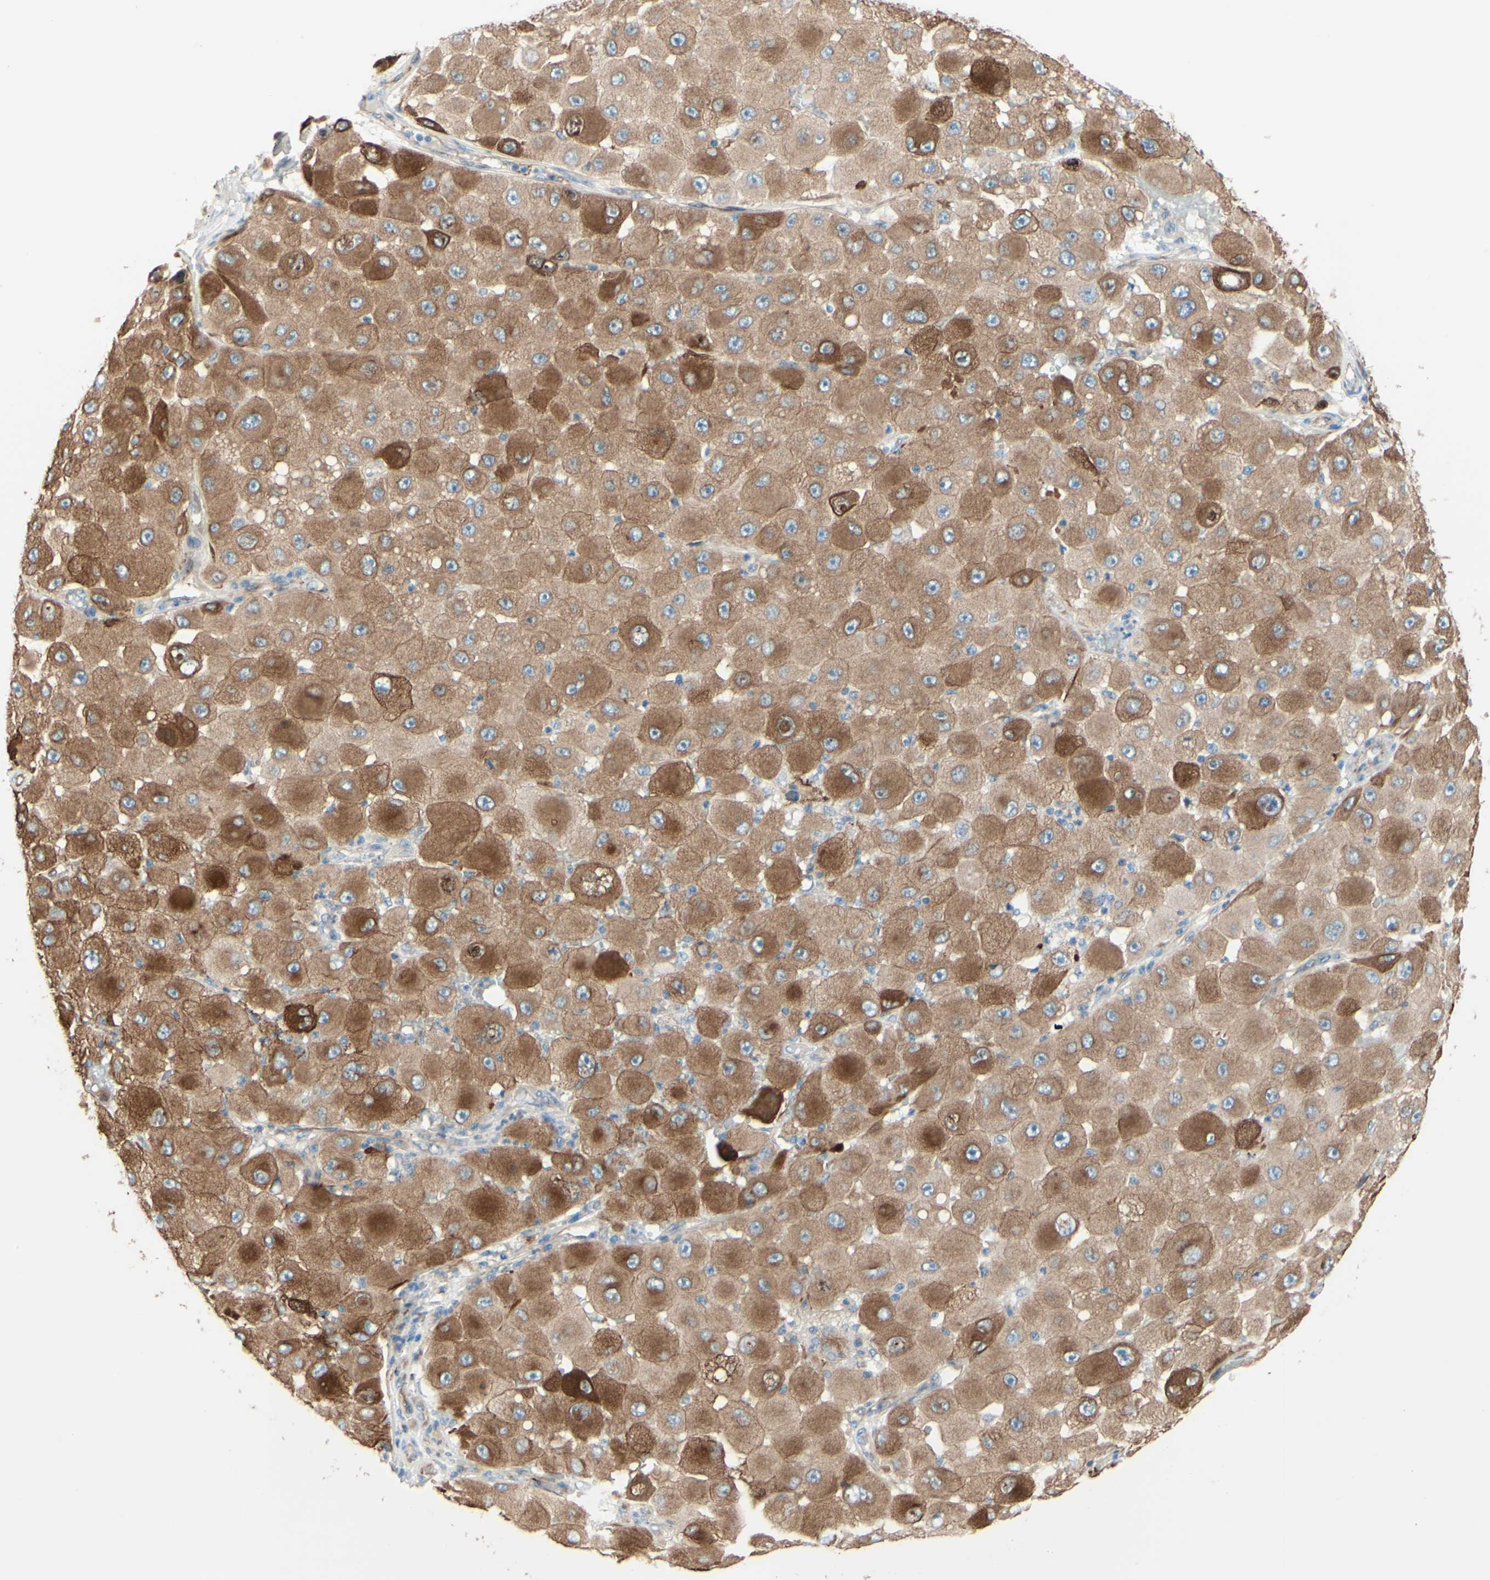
{"staining": {"intensity": "moderate", "quantity": ">75%", "location": "cytoplasmic/membranous"}, "tissue": "melanoma", "cell_type": "Tumor cells", "image_type": "cancer", "snomed": [{"axis": "morphology", "description": "Malignant melanoma, NOS"}, {"axis": "topography", "description": "Skin"}], "caption": "This is an image of immunohistochemistry (IHC) staining of malignant melanoma, which shows moderate staining in the cytoplasmic/membranous of tumor cells.", "gene": "ENDOD1", "patient": {"sex": "female", "age": 81}}